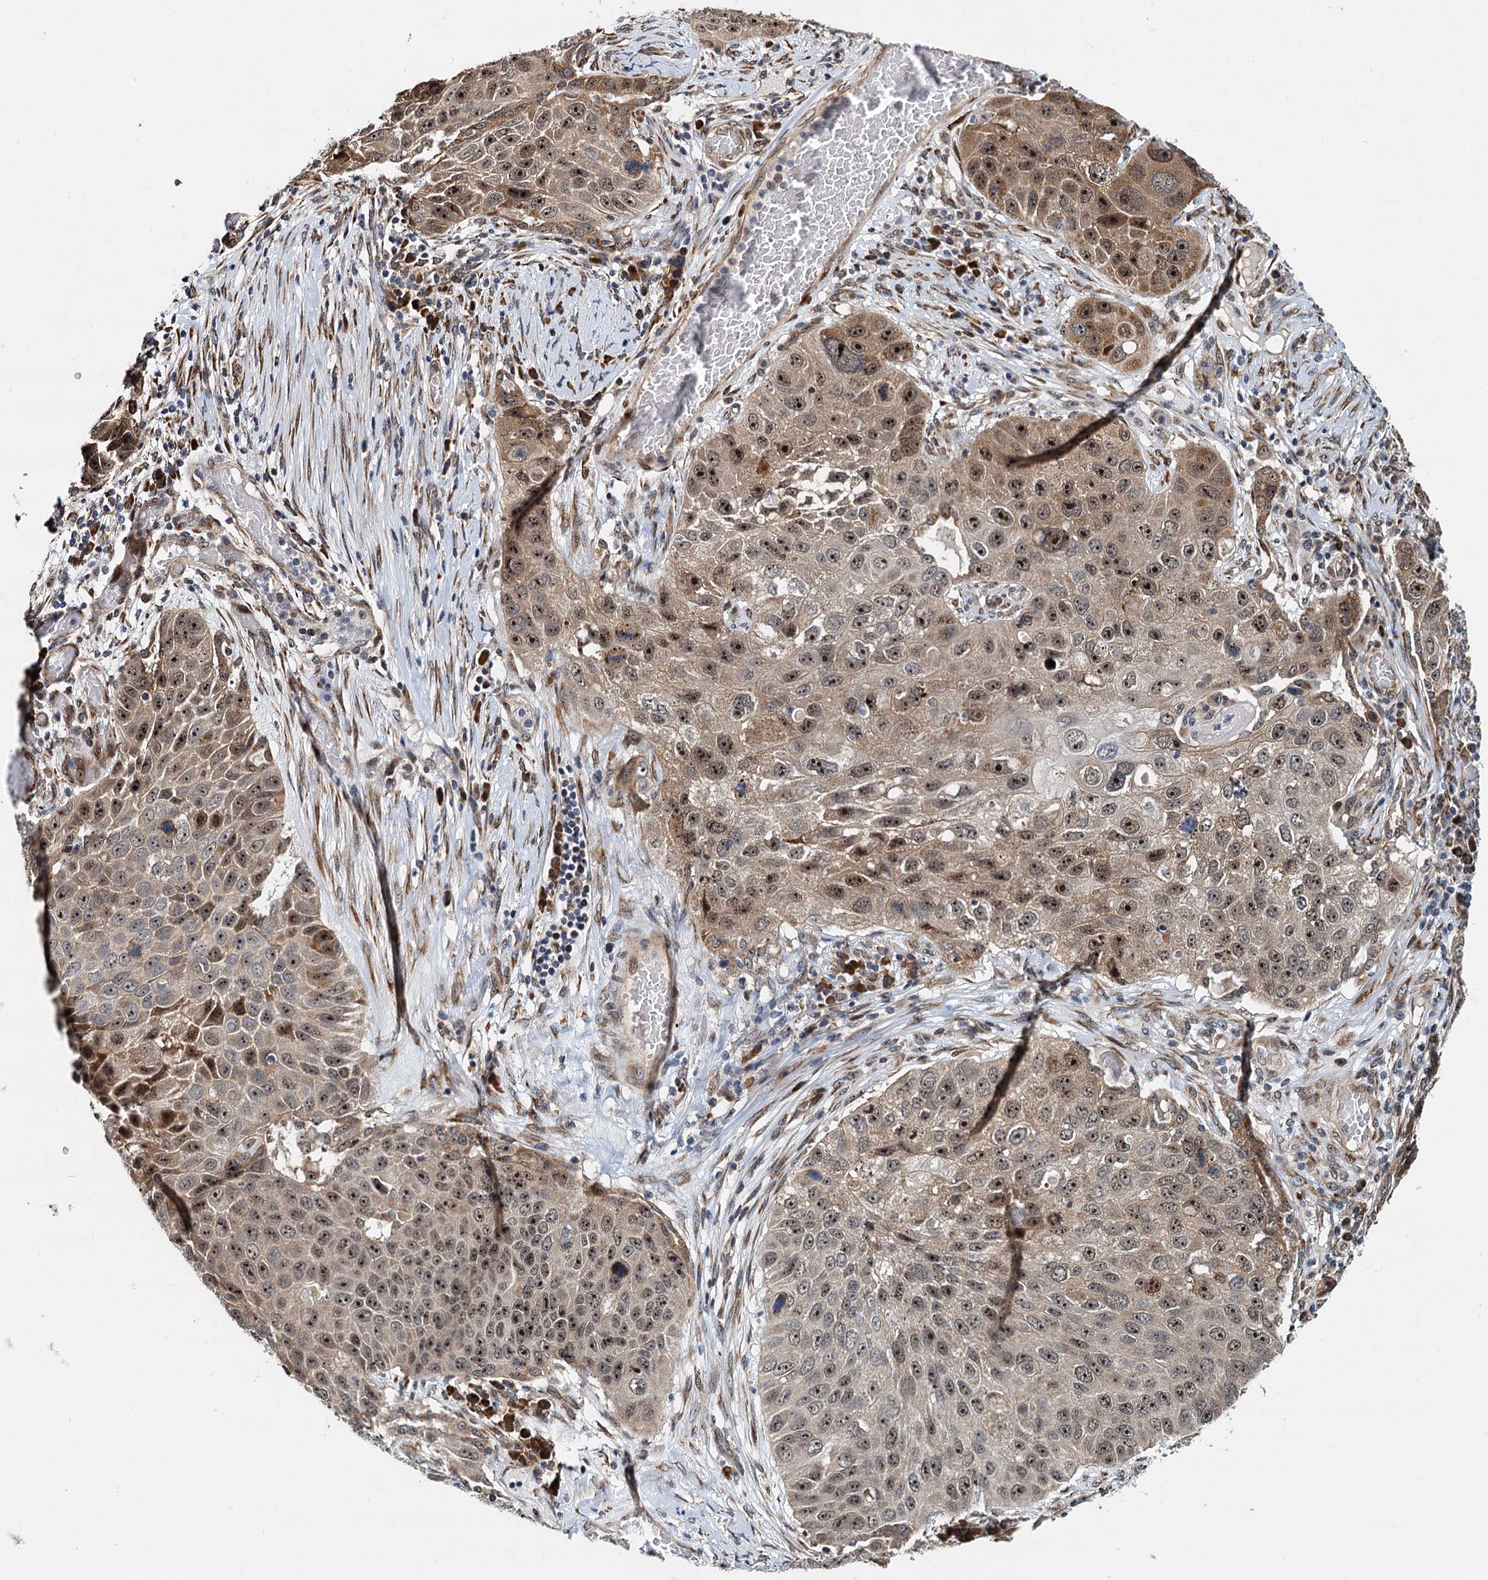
{"staining": {"intensity": "weak", "quantity": ">75%", "location": "cytoplasmic/membranous,nuclear"}, "tissue": "lung cancer", "cell_type": "Tumor cells", "image_type": "cancer", "snomed": [{"axis": "morphology", "description": "Squamous cell carcinoma, NOS"}, {"axis": "topography", "description": "Lung"}], "caption": "IHC image of human squamous cell carcinoma (lung) stained for a protein (brown), which exhibits low levels of weak cytoplasmic/membranous and nuclear positivity in about >75% of tumor cells.", "gene": "DNAJC21", "patient": {"sex": "male", "age": 61}}